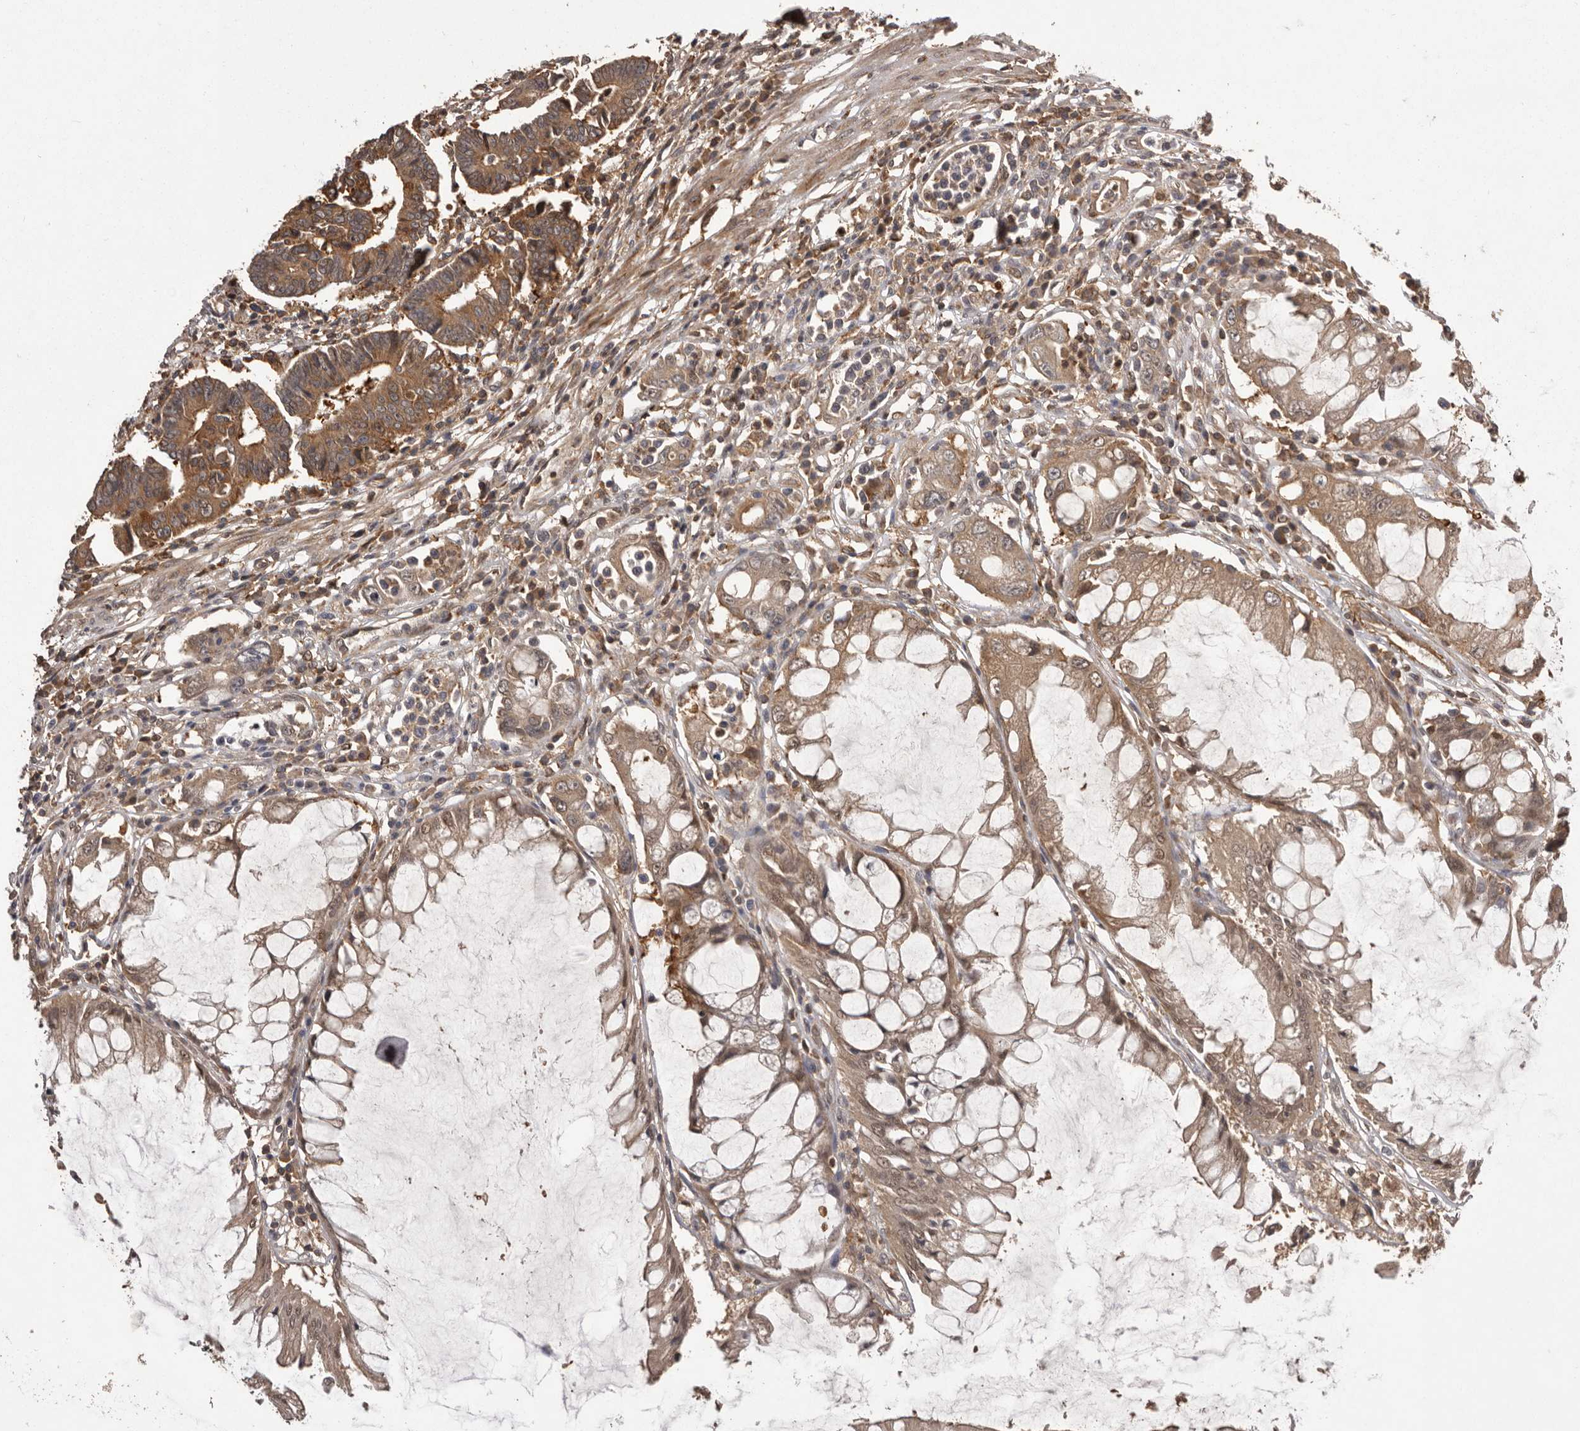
{"staining": {"intensity": "strong", "quantity": ">75%", "location": "cytoplasmic/membranous"}, "tissue": "colorectal cancer", "cell_type": "Tumor cells", "image_type": "cancer", "snomed": [{"axis": "morphology", "description": "Adenocarcinoma, NOS"}, {"axis": "topography", "description": "Rectum"}], "caption": "DAB (3,3'-diaminobenzidine) immunohistochemical staining of human colorectal cancer (adenocarcinoma) demonstrates strong cytoplasmic/membranous protein staining in approximately >75% of tumor cells. The staining was performed using DAB (3,3'-diaminobenzidine) to visualize the protein expression in brown, while the nuclei were stained in blue with hematoxylin (Magnification: 20x).", "gene": "SLC22A3", "patient": {"sex": "female", "age": 65}}